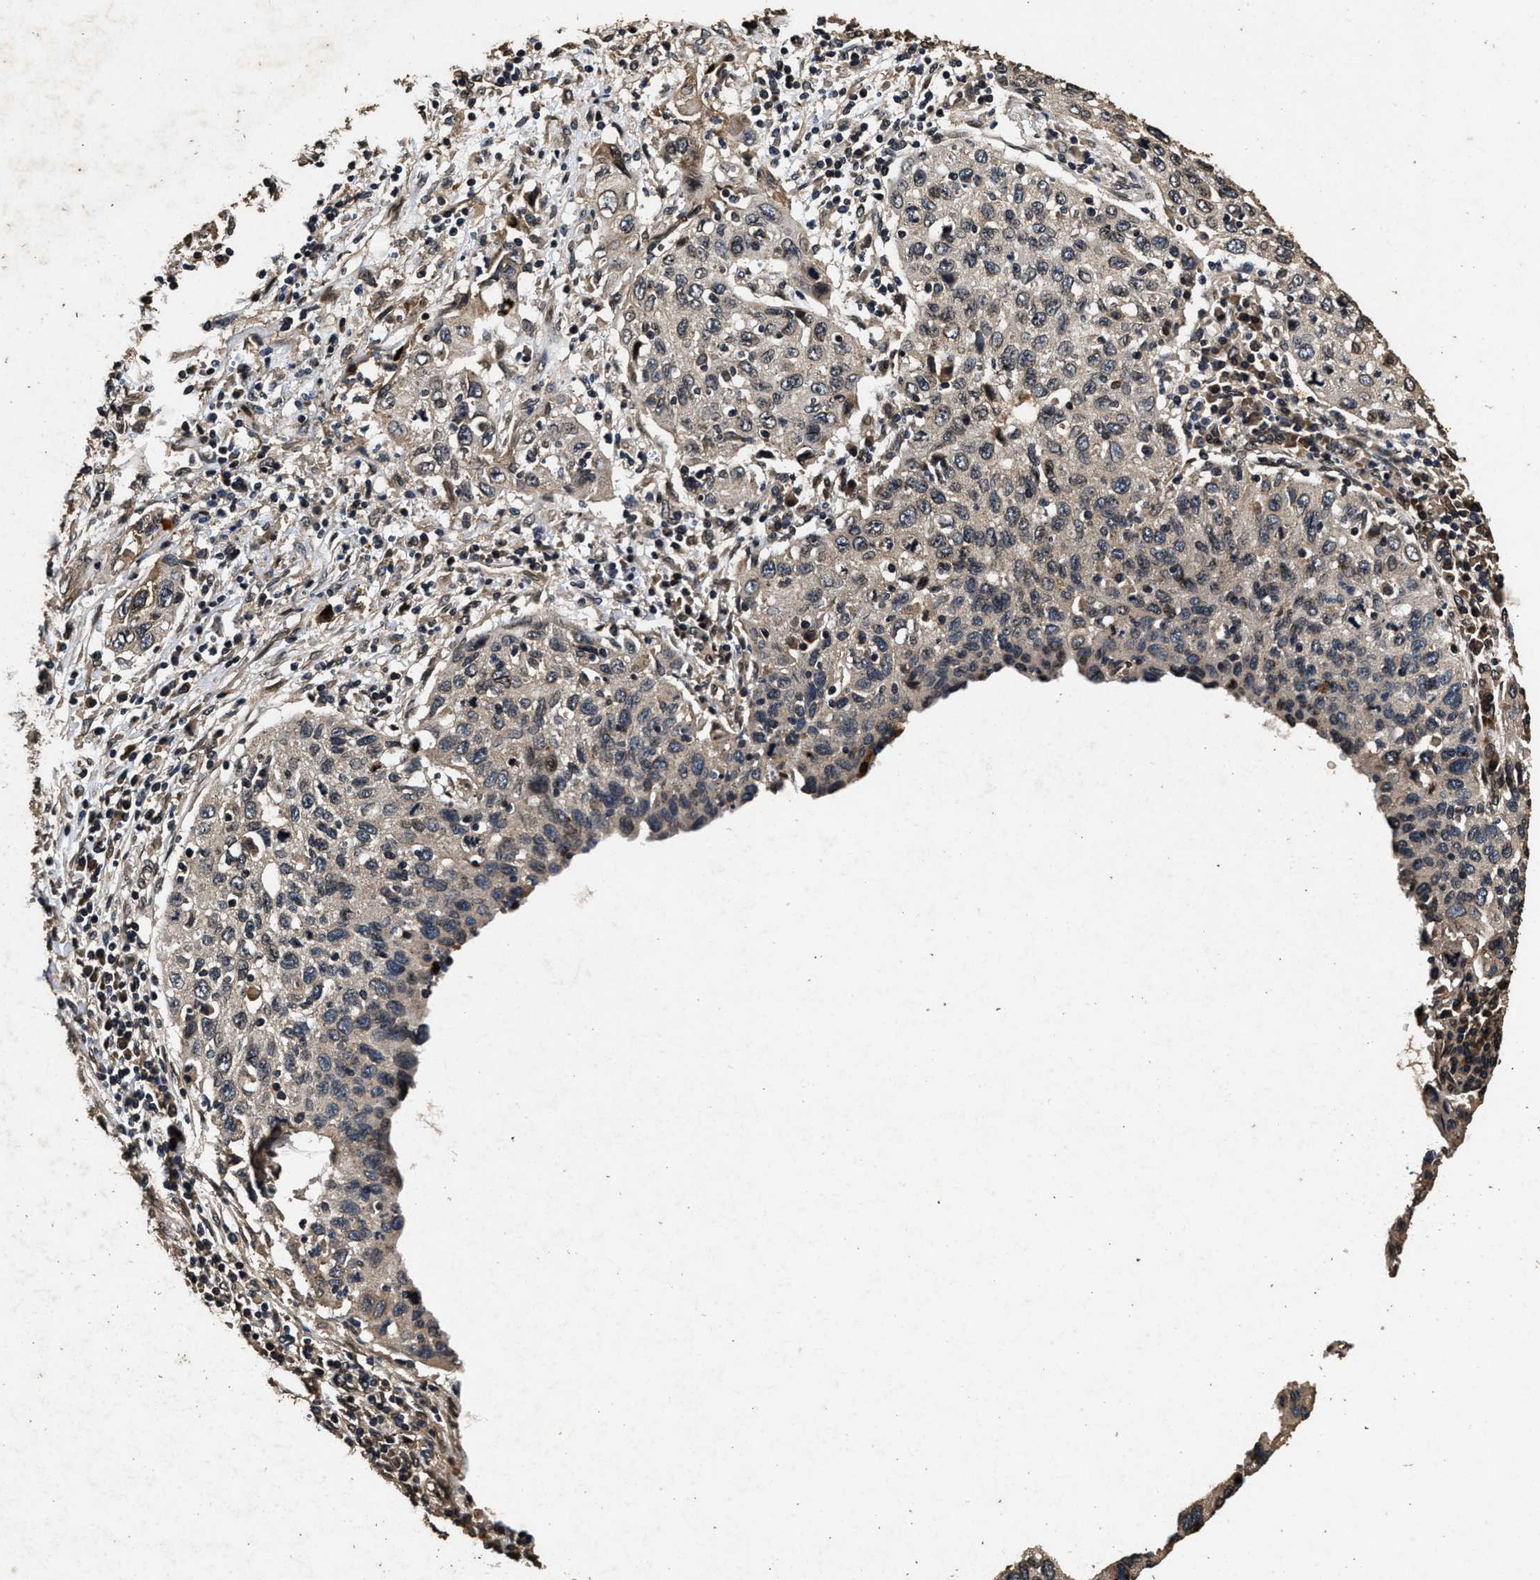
{"staining": {"intensity": "weak", "quantity": "<25%", "location": "cytoplasmic/membranous"}, "tissue": "cervical cancer", "cell_type": "Tumor cells", "image_type": "cancer", "snomed": [{"axis": "morphology", "description": "Squamous cell carcinoma, NOS"}, {"axis": "topography", "description": "Cervix"}], "caption": "Micrograph shows no significant protein expression in tumor cells of cervical cancer (squamous cell carcinoma).", "gene": "ACCS", "patient": {"sex": "female", "age": 53}}